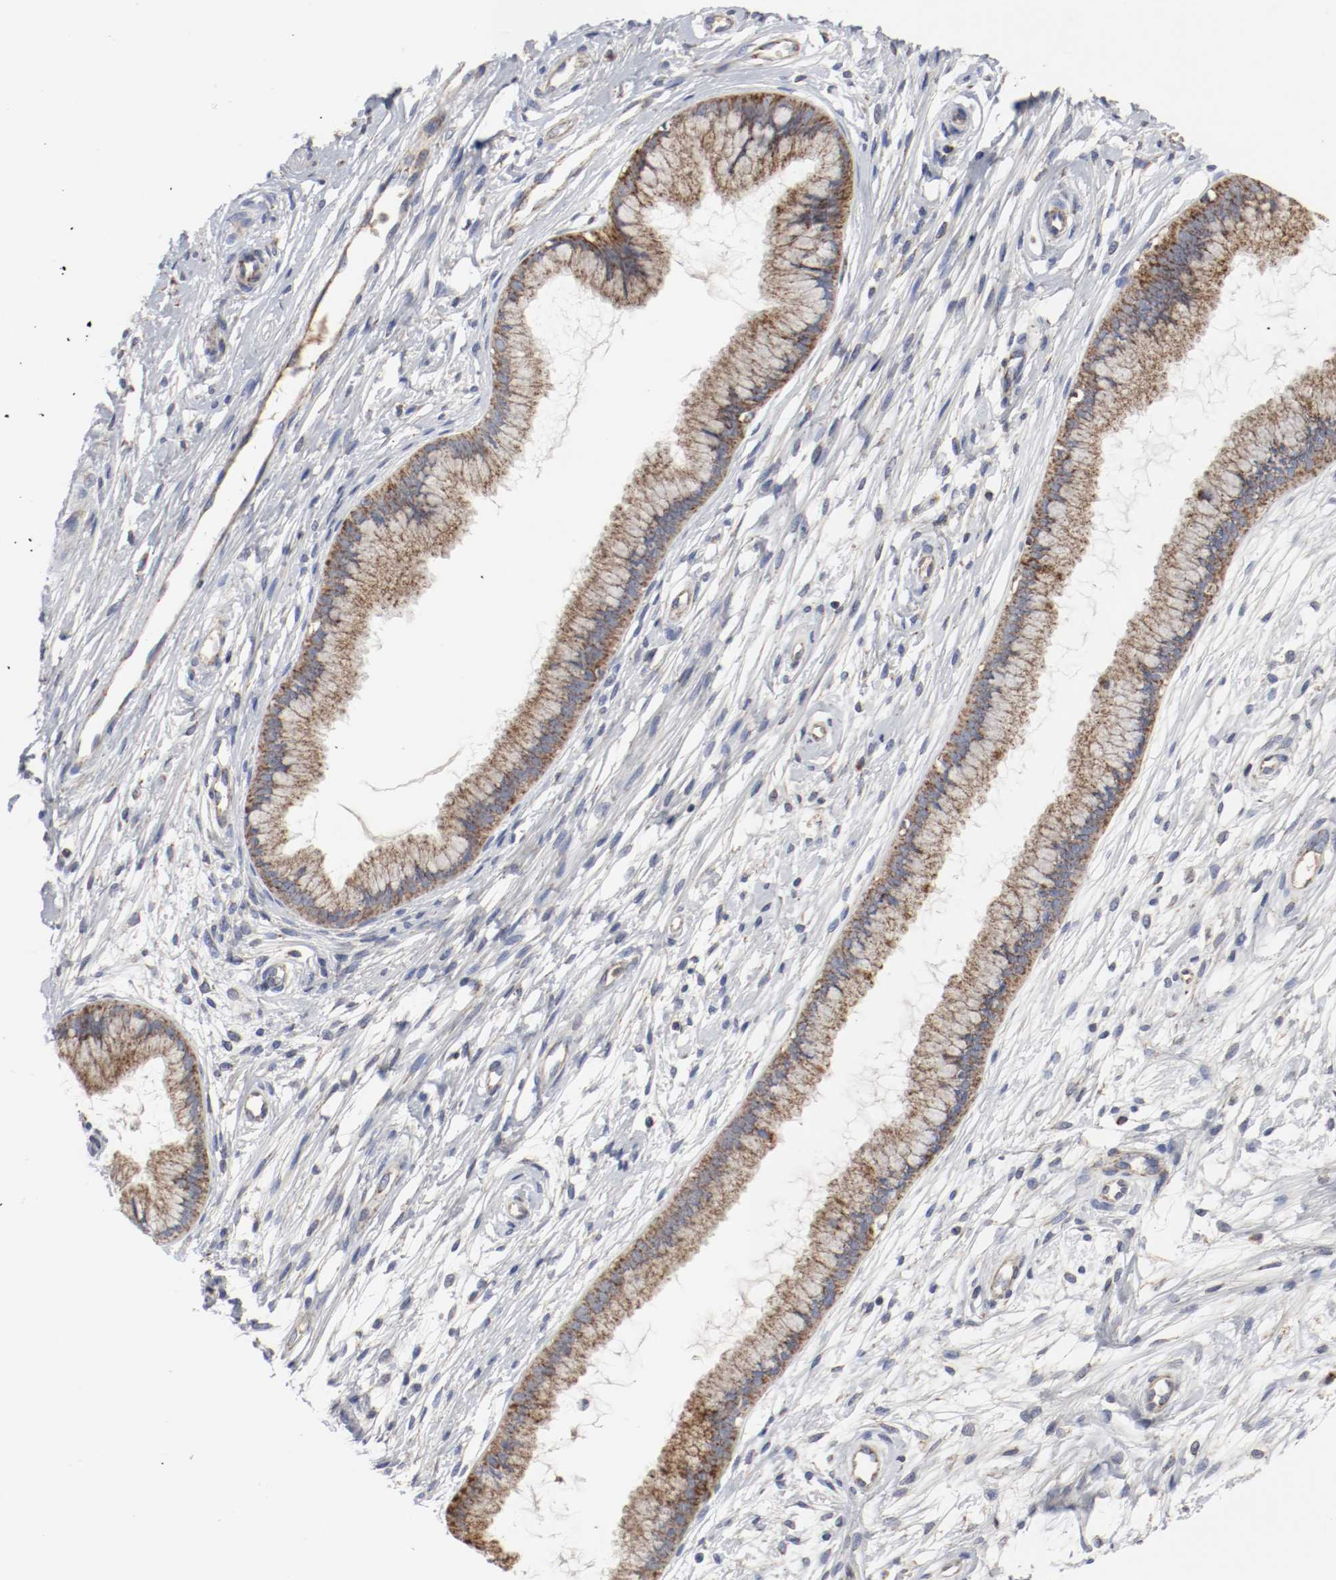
{"staining": {"intensity": "moderate", "quantity": ">75%", "location": "cytoplasmic/membranous"}, "tissue": "cervix", "cell_type": "Glandular cells", "image_type": "normal", "snomed": [{"axis": "morphology", "description": "Normal tissue, NOS"}, {"axis": "topography", "description": "Cervix"}], "caption": "Approximately >75% of glandular cells in normal human cervix demonstrate moderate cytoplasmic/membranous protein positivity as visualized by brown immunohistochemical staining.", "gene": "AFG3L2", "patient": {"sex": "female", "age": 39}}